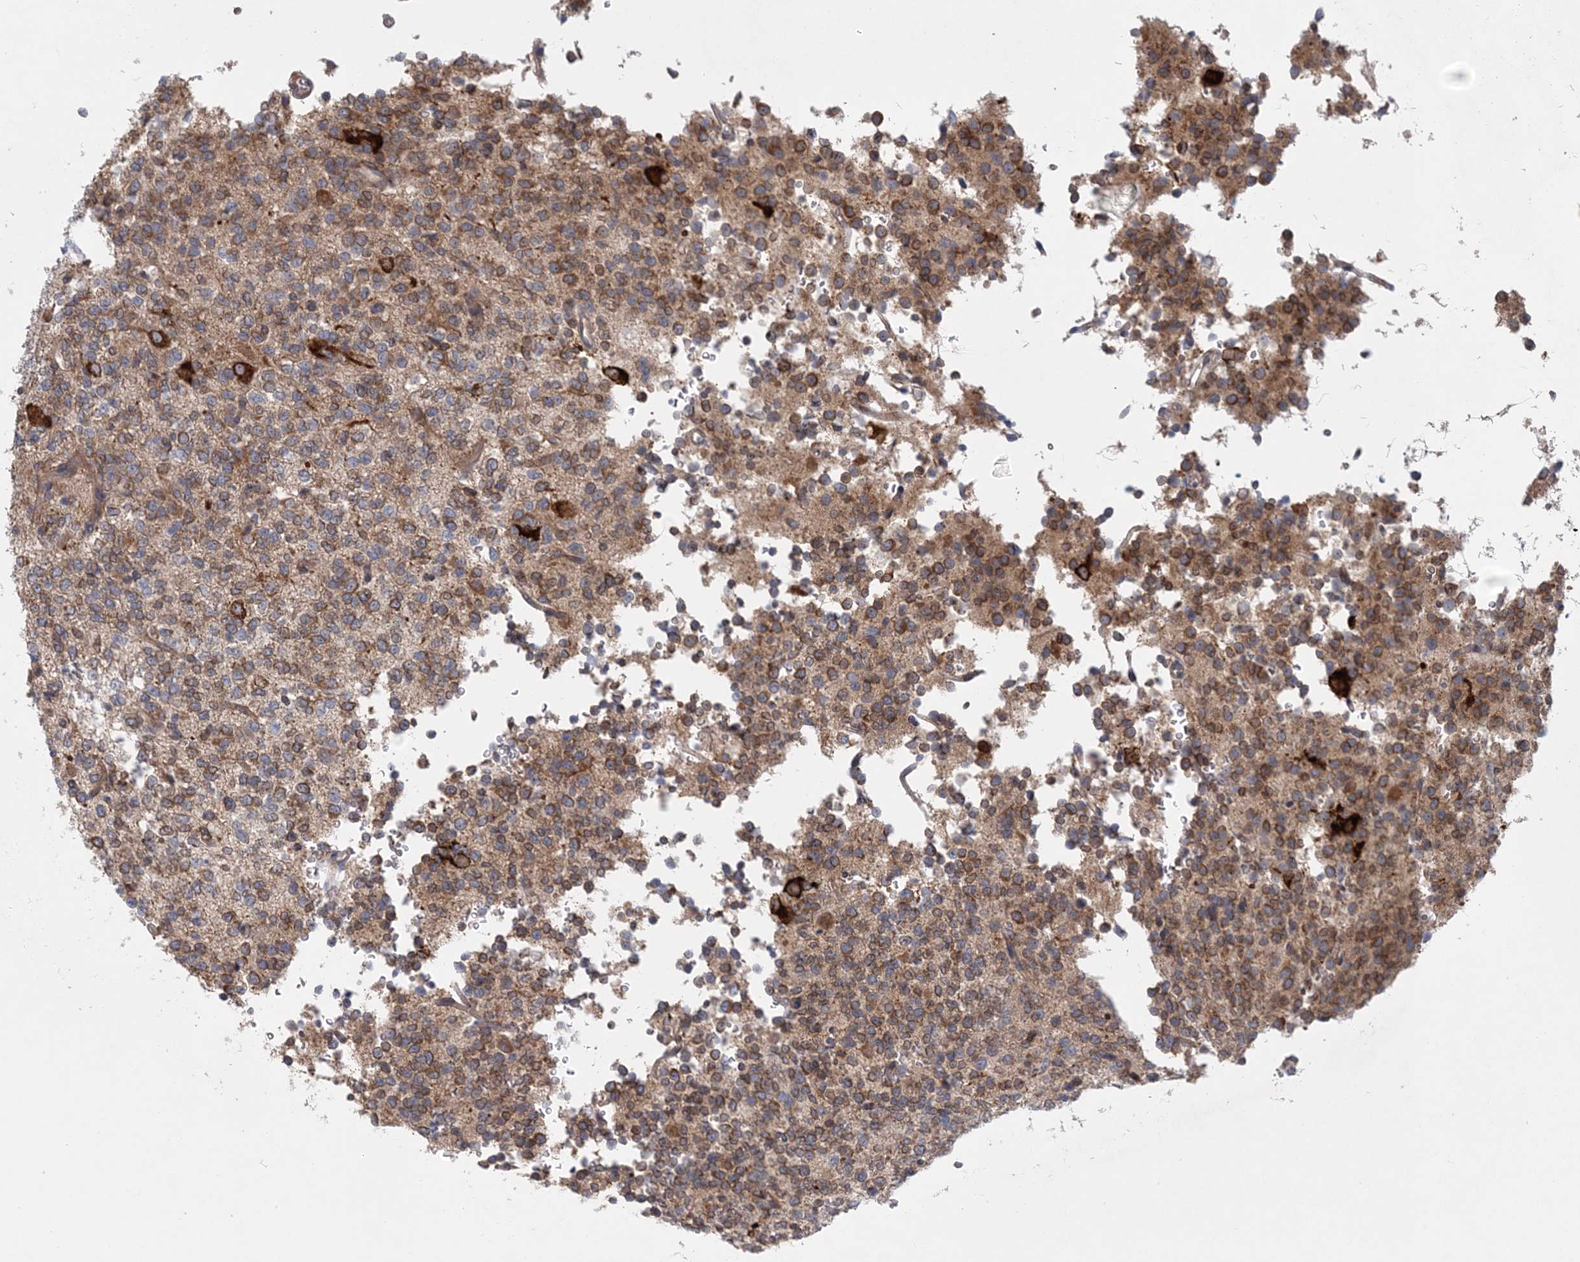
{"staining": {"intensity": "moderate", "quantity": ">75%", "location": "cytoplasmic/membranous"}, "tissue": "glioma", "cell_type": "Tumor cells", "image_type": "cancer", "snomed": [{"axis": "morphology", "description": "Glioma, malignant, High grade"}, {"axis": "topography", "description": "Brain"}], "caption": "Brown immunohistochemical staining in glioma reveals moderate cytoplasmic/membranous positivity in about >75% of tumor cells. (DAB (3,3'-diaminobenzidine) = brown stain, brightfield microscopy at high magnification).", "gene": "PCYOX1L", "patient": {"sex": "female", "age": 62}}